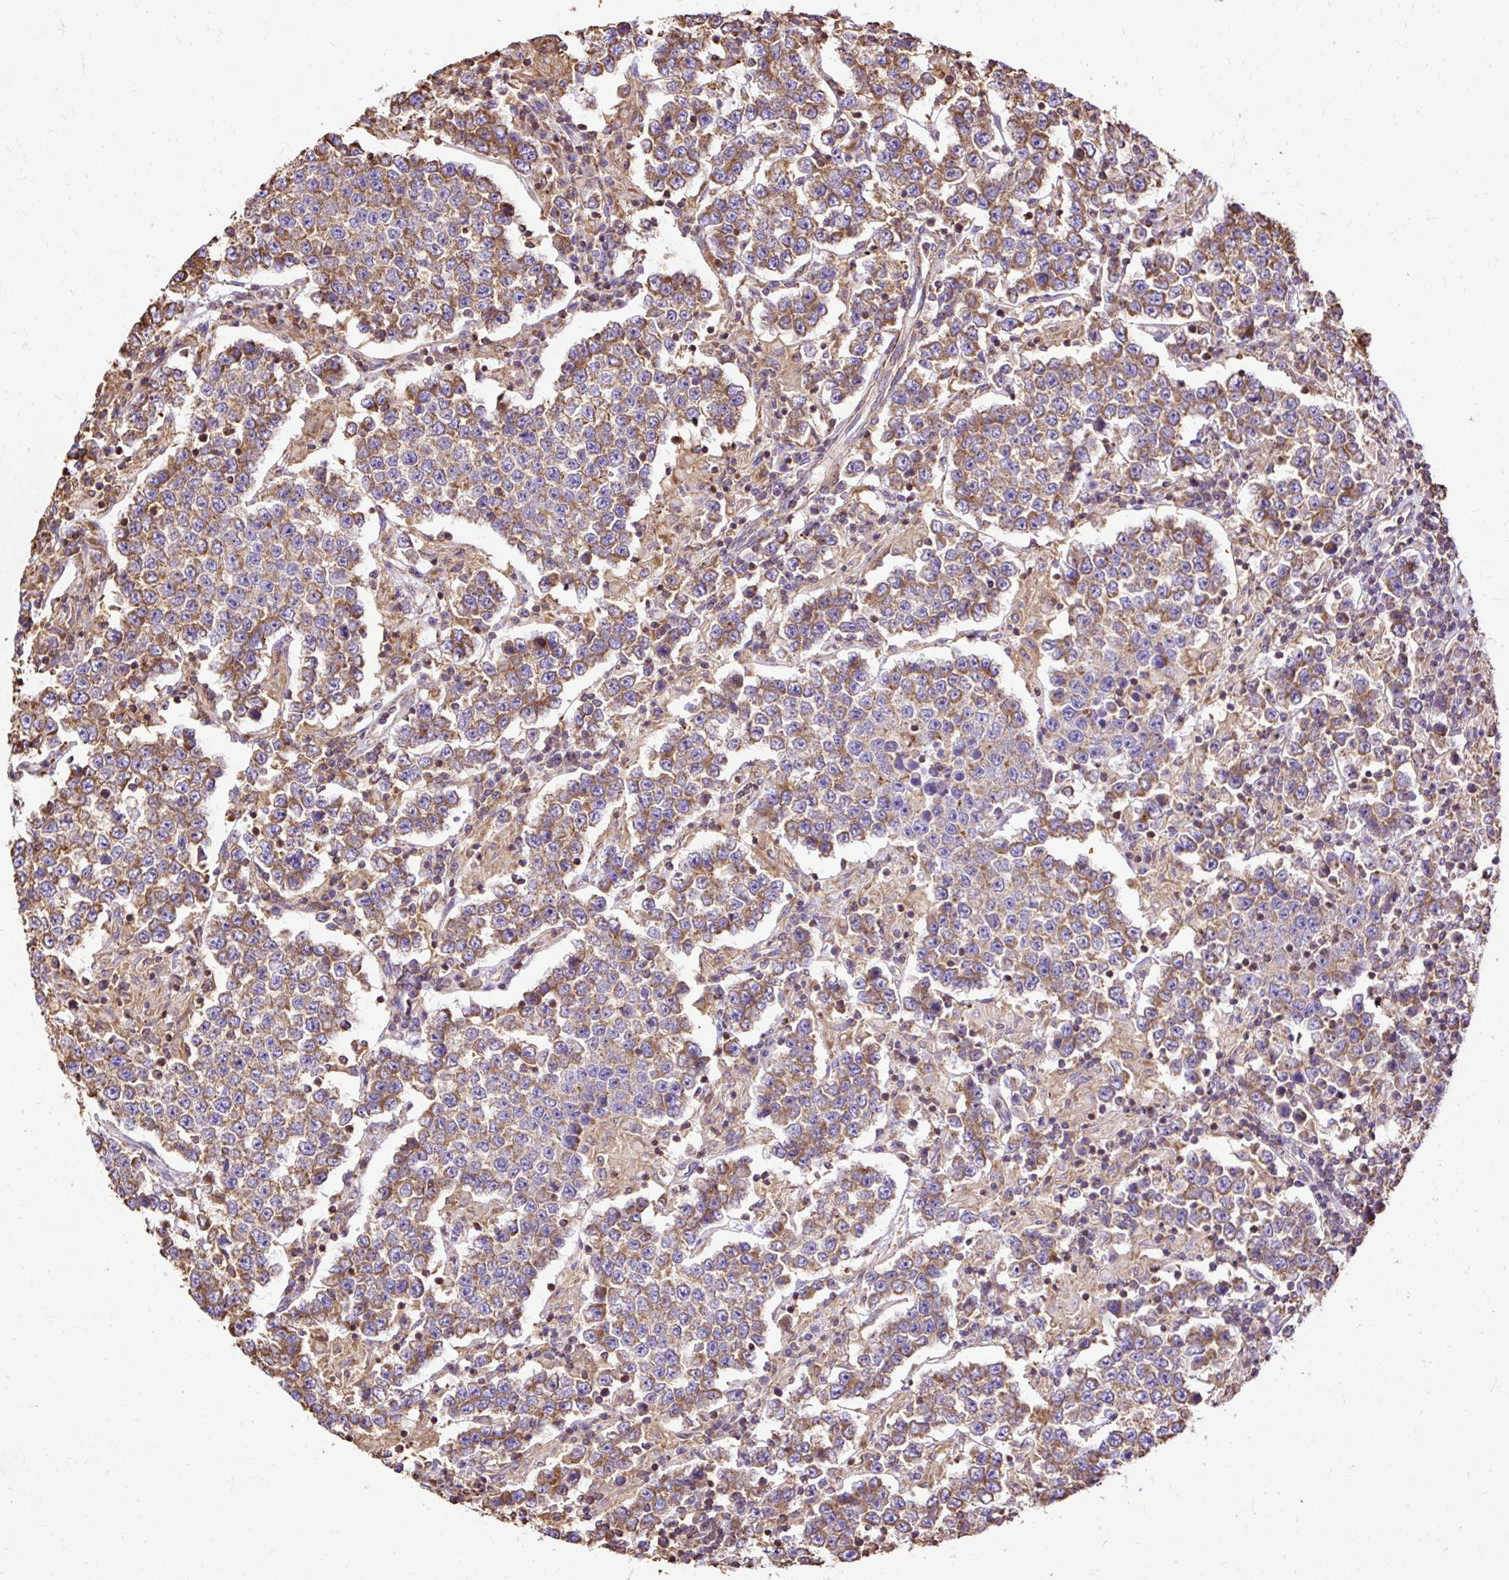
{"staining": {"intensity": "moderate", "quantity": "25%-75%", "location": "cytoplasmic/membranous"}, "tissue": "testis cancer", "cell_type": "Tumor cells", "image_type": "cancer", "snomed": [{"axis": "morphology", "description": "Normal tissue, NOS"}, {"axis": "morphology", "description": "Urothelial carcinoma, High grade"}, {"axis": "morphology", "description": "Seminoma, NOS"}, {"axis": "morphology", "description": "Carcinoma, Embryonal, NOS"}, {"axis": "topography", "description": "Urinary bladder"}, {"axis": "topography", "description": "Testis"}], "caption": "High-power microscopy captured an immunohistochemistry (IHC) histopathology image of urothelial carcinoma (high-grade) (testis), revealing moderate cytoplasmic/membranous expression in approximately 25%-75% of tumor cells.", "gene": "KLHL11", "patient": {"sex": "male", "age": 41}}